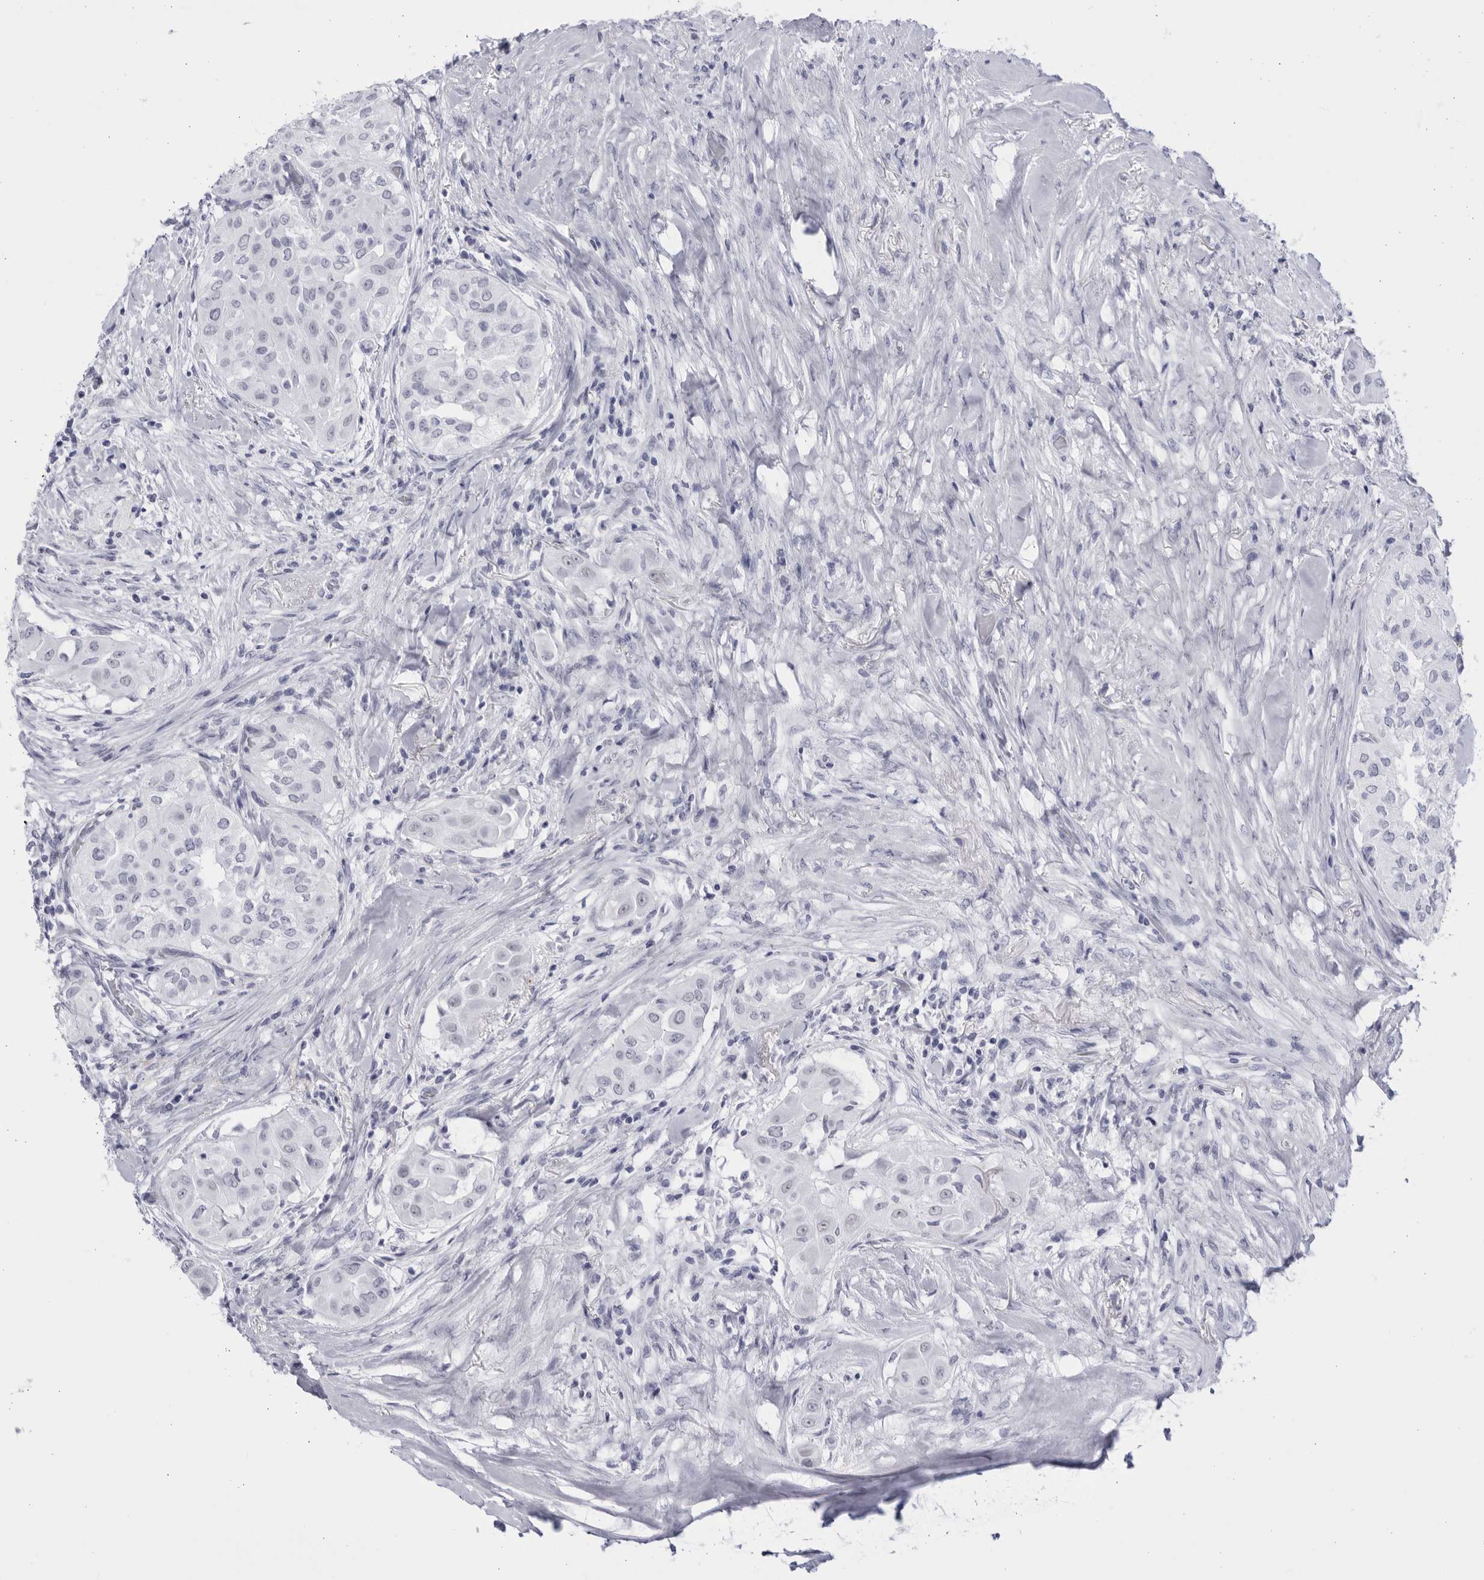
{"staining": {"intensity": "negative", "quantity": "none", "location": "none"}, "tissue": "thyroid cancer", "cell_type": "Tumor cells", "image_type": "cancer", "snomed": [{"axis": "morphology", "description": "Papillary adenocarcinoma, NOS"}, {"axis": "topography", "description": "Thyroid gland"}], "caption": "Protein analysis of thyroid cancer (papillary adenocarcinoma) reveals no significant staining in tumor cells. Nuclei are stained in blue.", "gene": "CCDC181", "patient": {"sex": "female", "age": 59}}